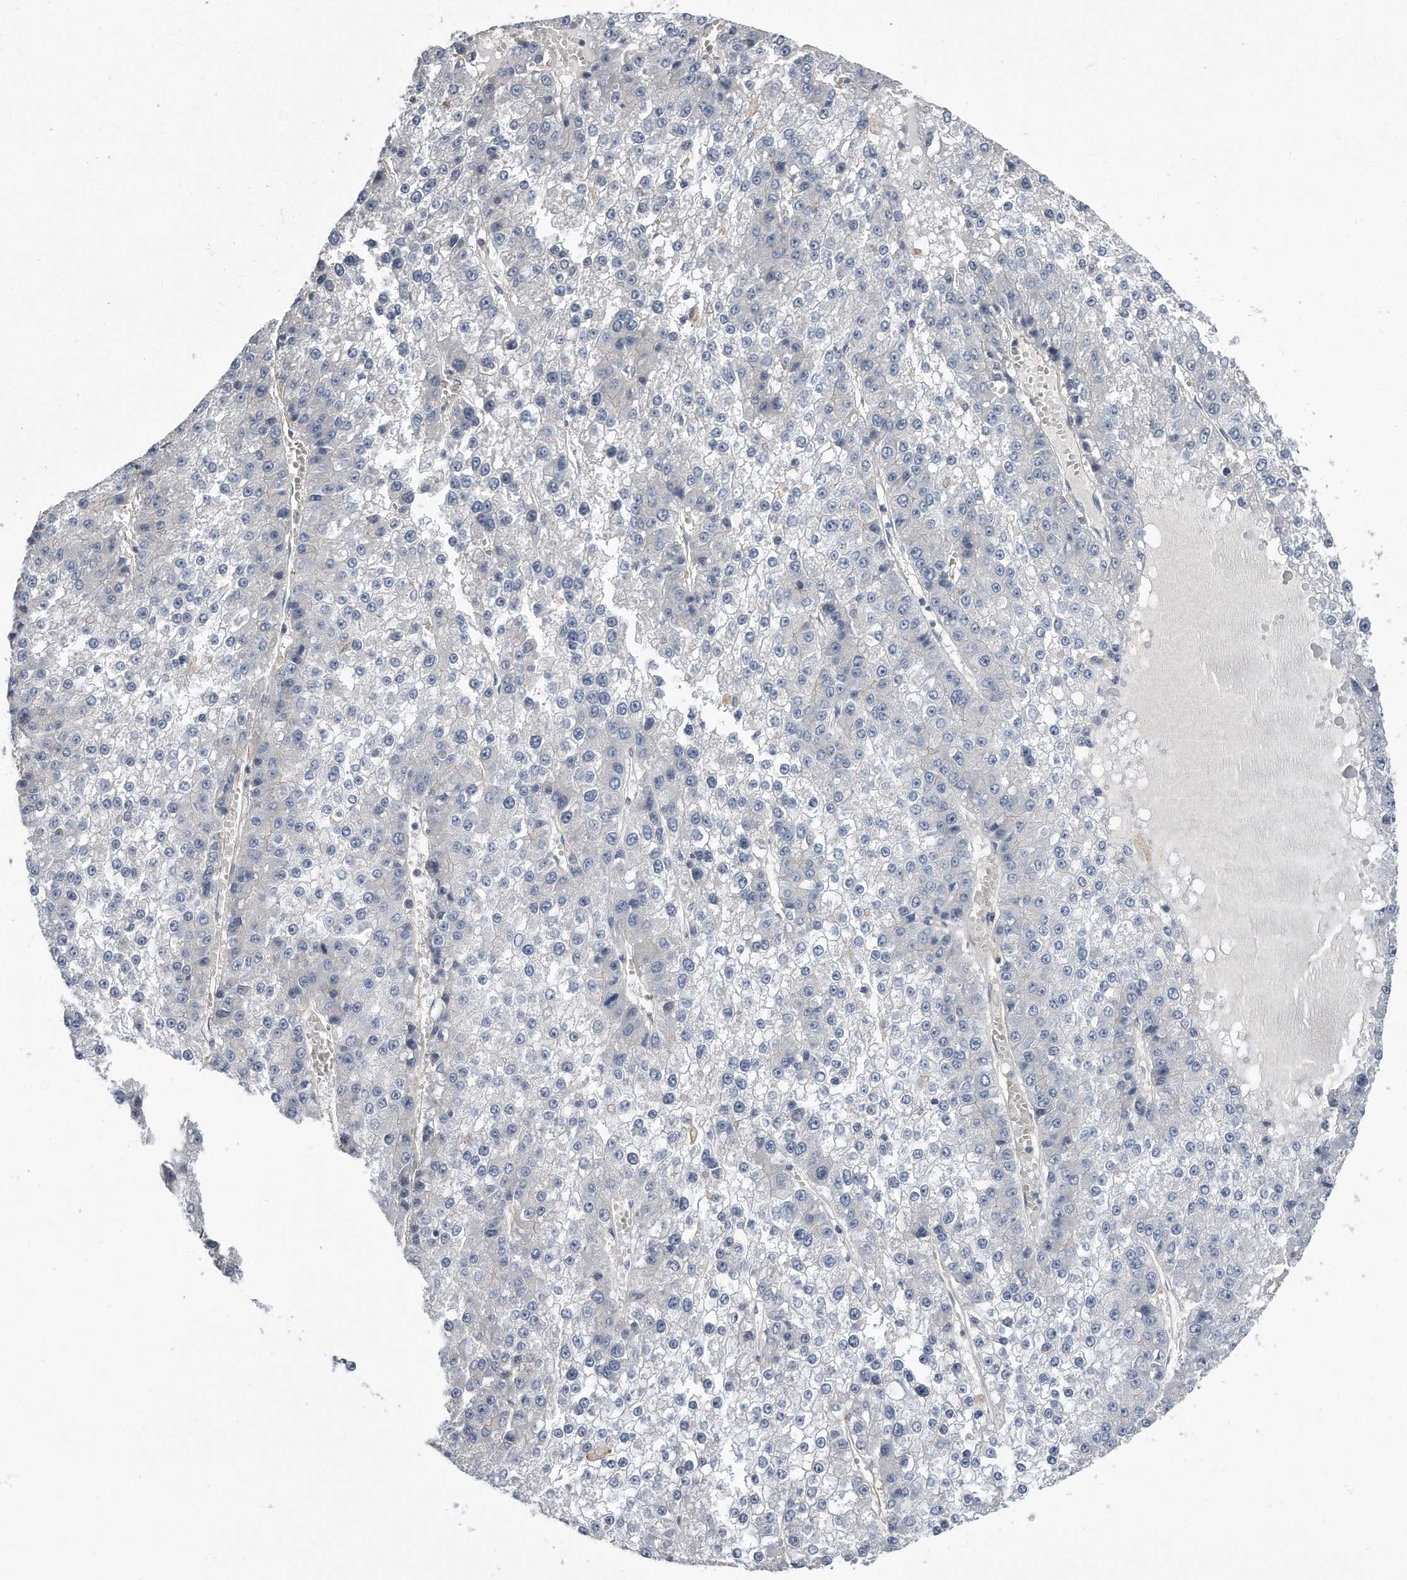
{"staining": {"intensity": "negative", "quantity": "none", "location": "none"}, "tissue": "liver cancer", "cell_type": "Tumor cells", "image_type": "cancer", "snomed": [{"axis": "morphology", "description": "Carcinoma, Hepatocellular, NOS"}, {"axis": "topography", "description": "Liver"}], "caption": "Protein analysis of hepatocellular carcinoma (liver) demonstrates no significant staining in tumor cells.", "gene": "GPC1", "patient": {"sex": "female", "age": 73}}